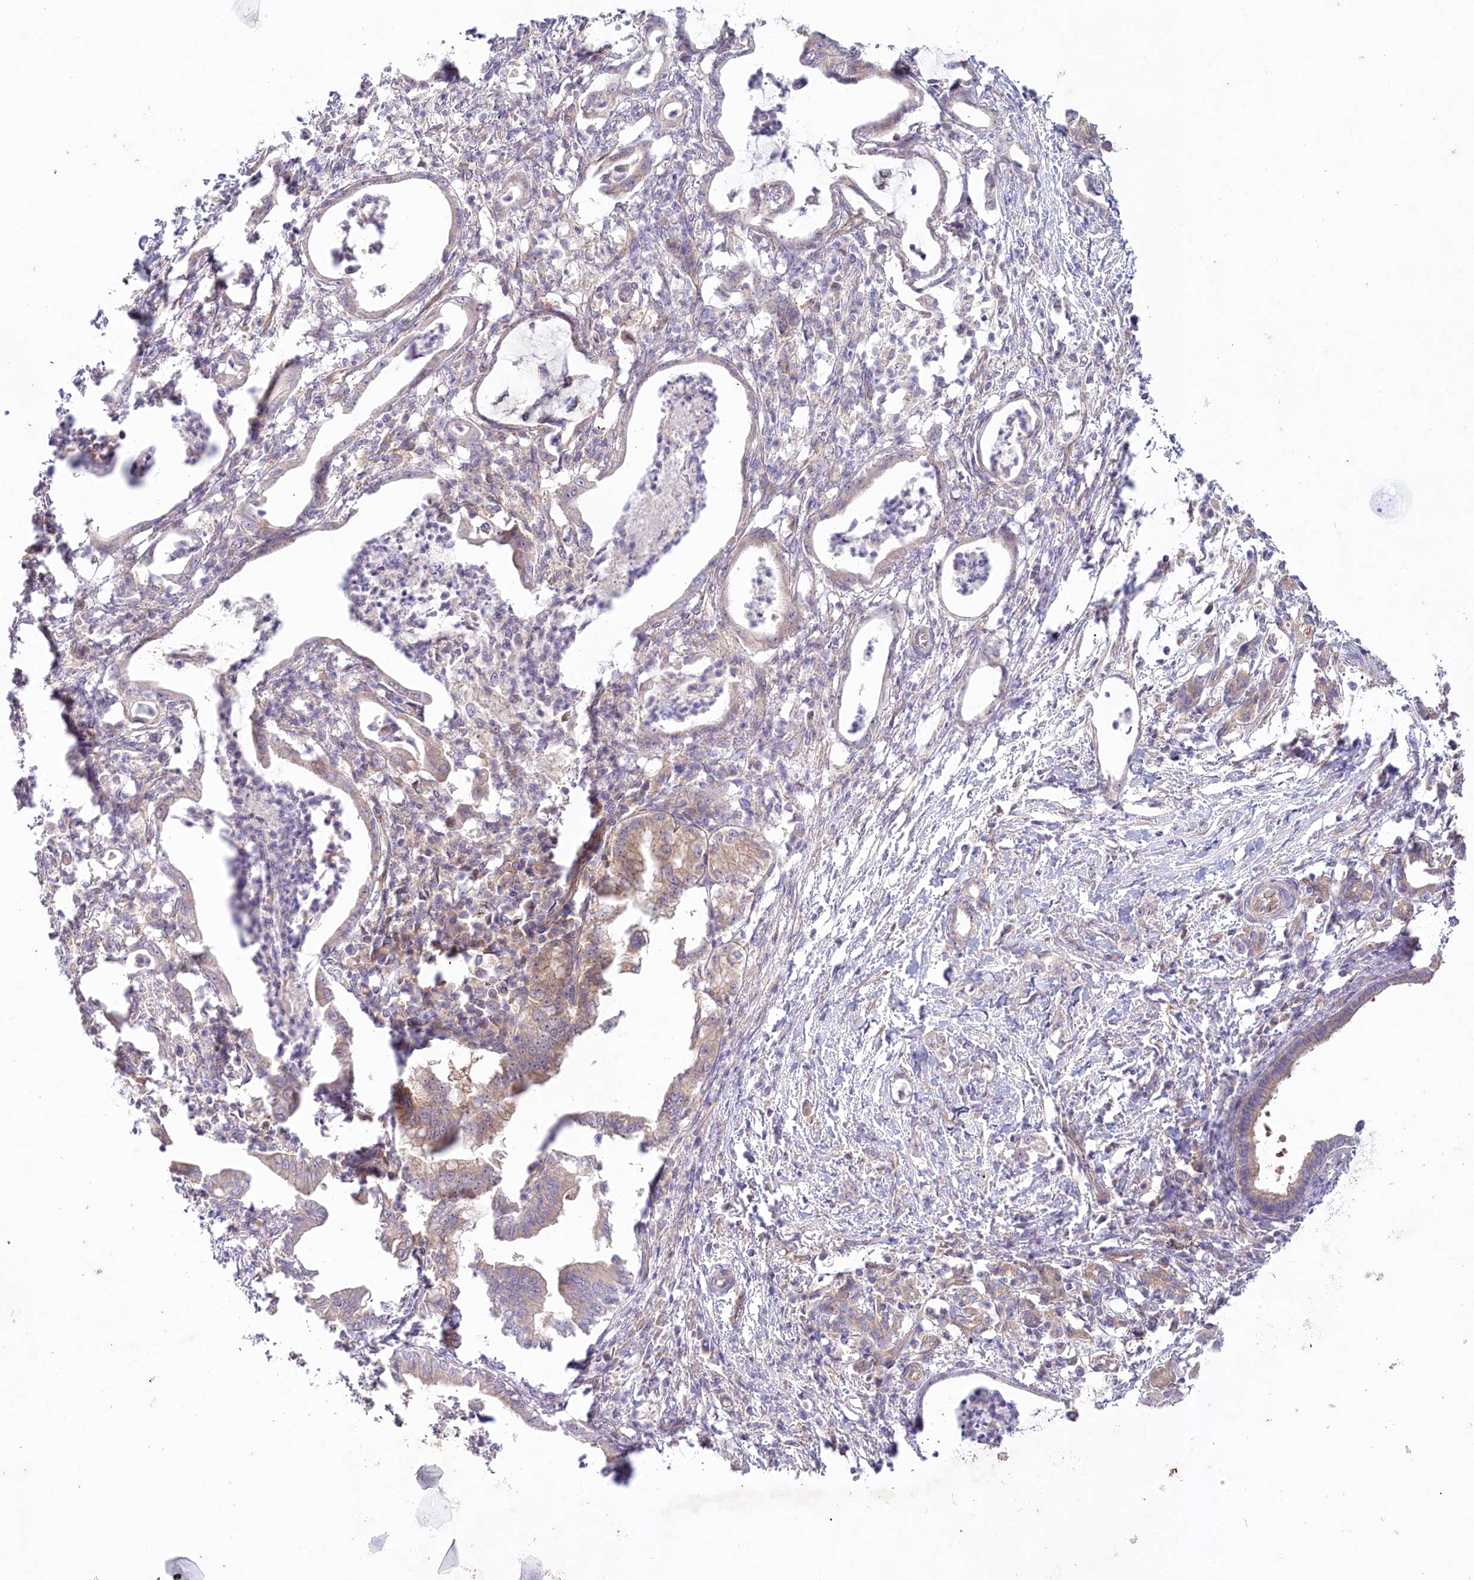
{"staining": {"intensity": "weak", "quantity": "<25%", "location": "cytoplasmic/membranous"}, "tissue": "pancreatic cancer", "cell_type": "Tumor cells", "image_type": "cancer", "snomed": [{"axis": "morphology", "description": "Adenocarcinoma, NOS"}, {"axis": "topography", "description": "Pancreas"}], "caption": "DAB immunohistochemical staining of human adenocarcinoma (pancreatic) exhibits no significant expression in tumor cells.", "gene": "TNIP1", "patient": {"sex": "female", "age": 55}}